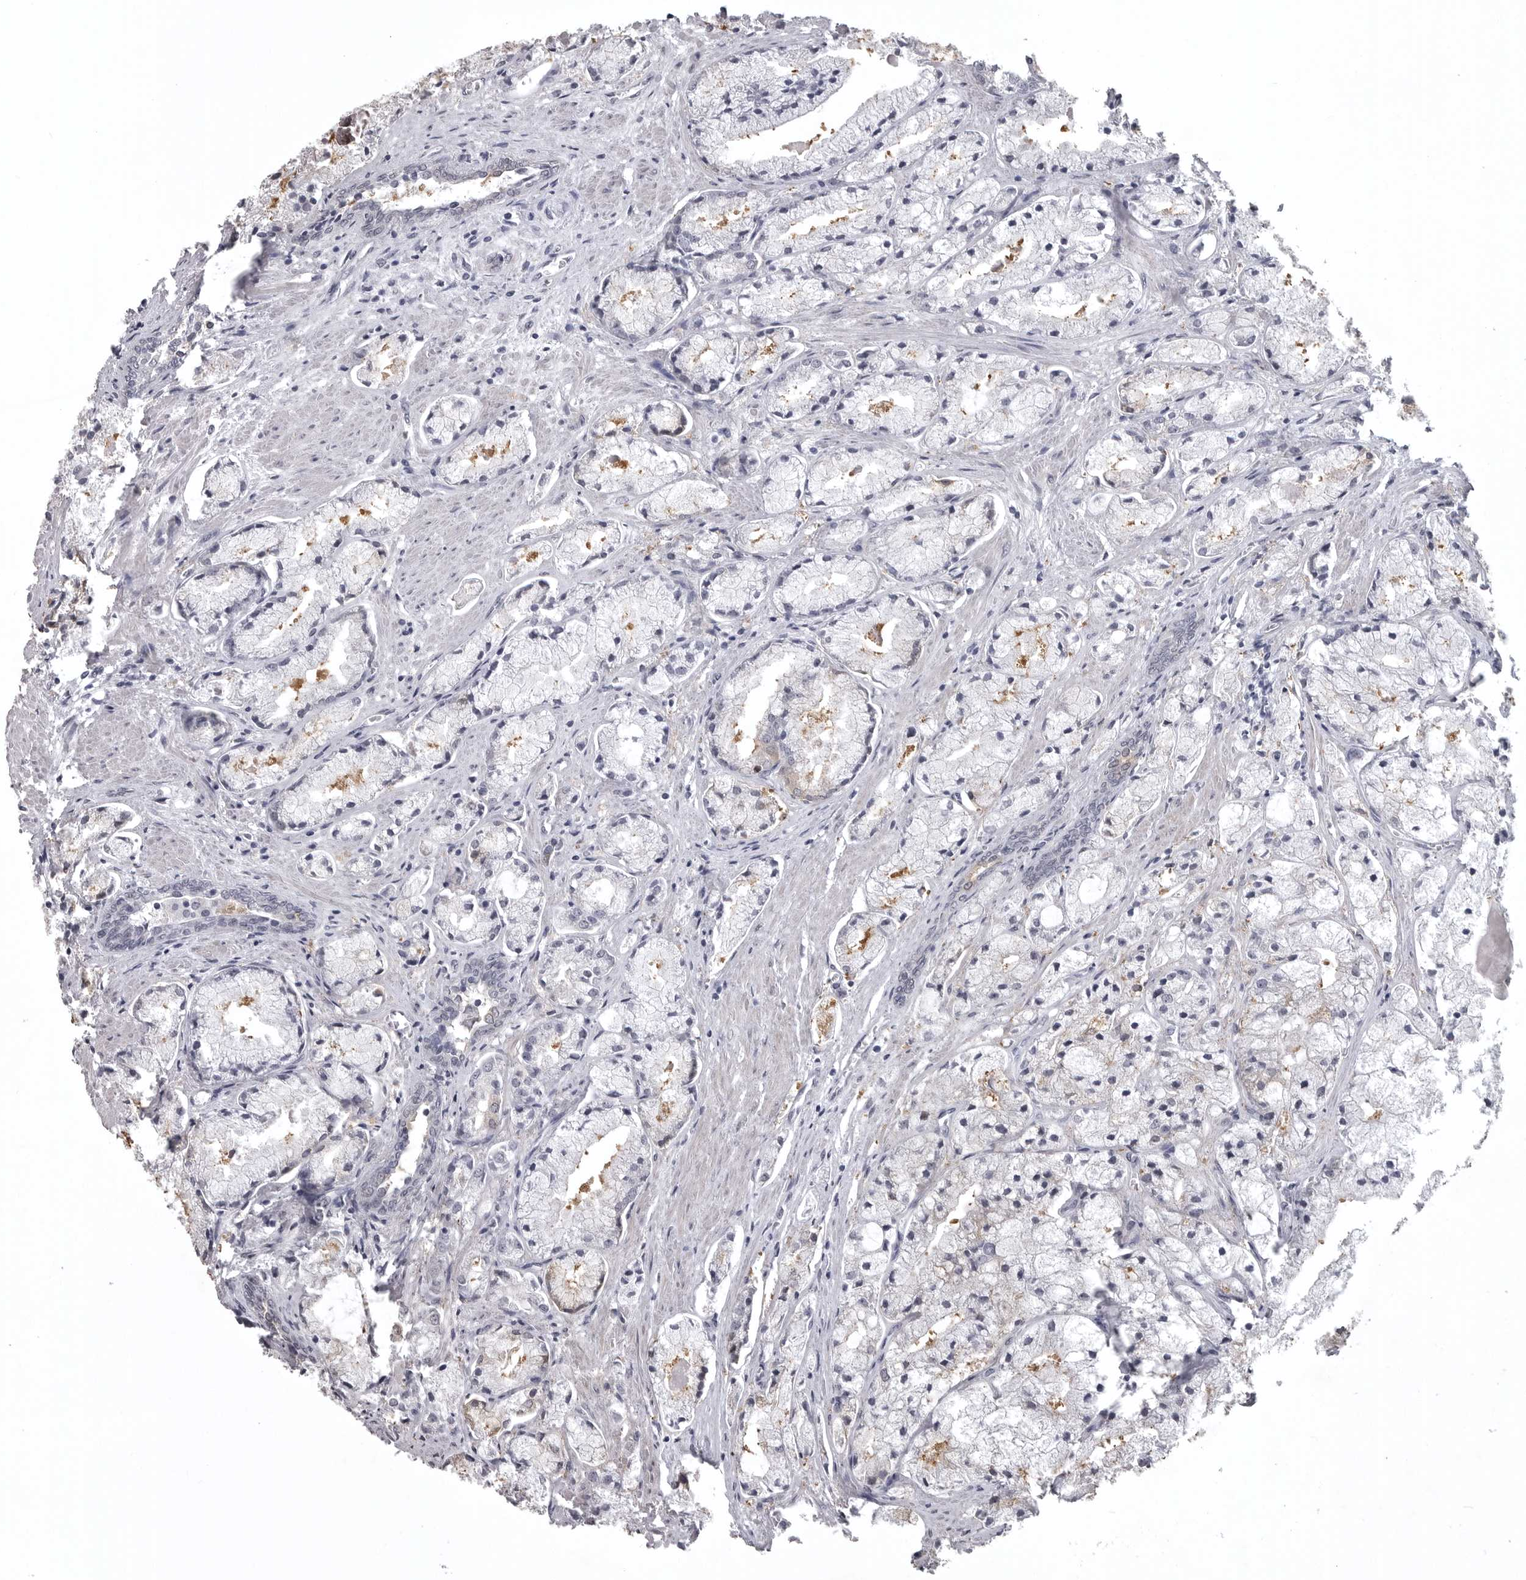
{"staining": {"intensity": "negative", "quantity": "none", "location": "none"}, "tissue": "prostate cancer", "cell_type": "Tumor cells", "image_type": "cancer", "snomed": [{"axis": "morphology", "description": "Adenocarcinoma, High grade"}, {"axis": "topography", "description": "Prostate"}], "caption": "Immunohistochemistry (IHC) of prostate high-grade adenocarcinoma exhibits no positivity in tumor cells.", "gene": "SNX16", "patient": {"sex": "male", "age": 50}}